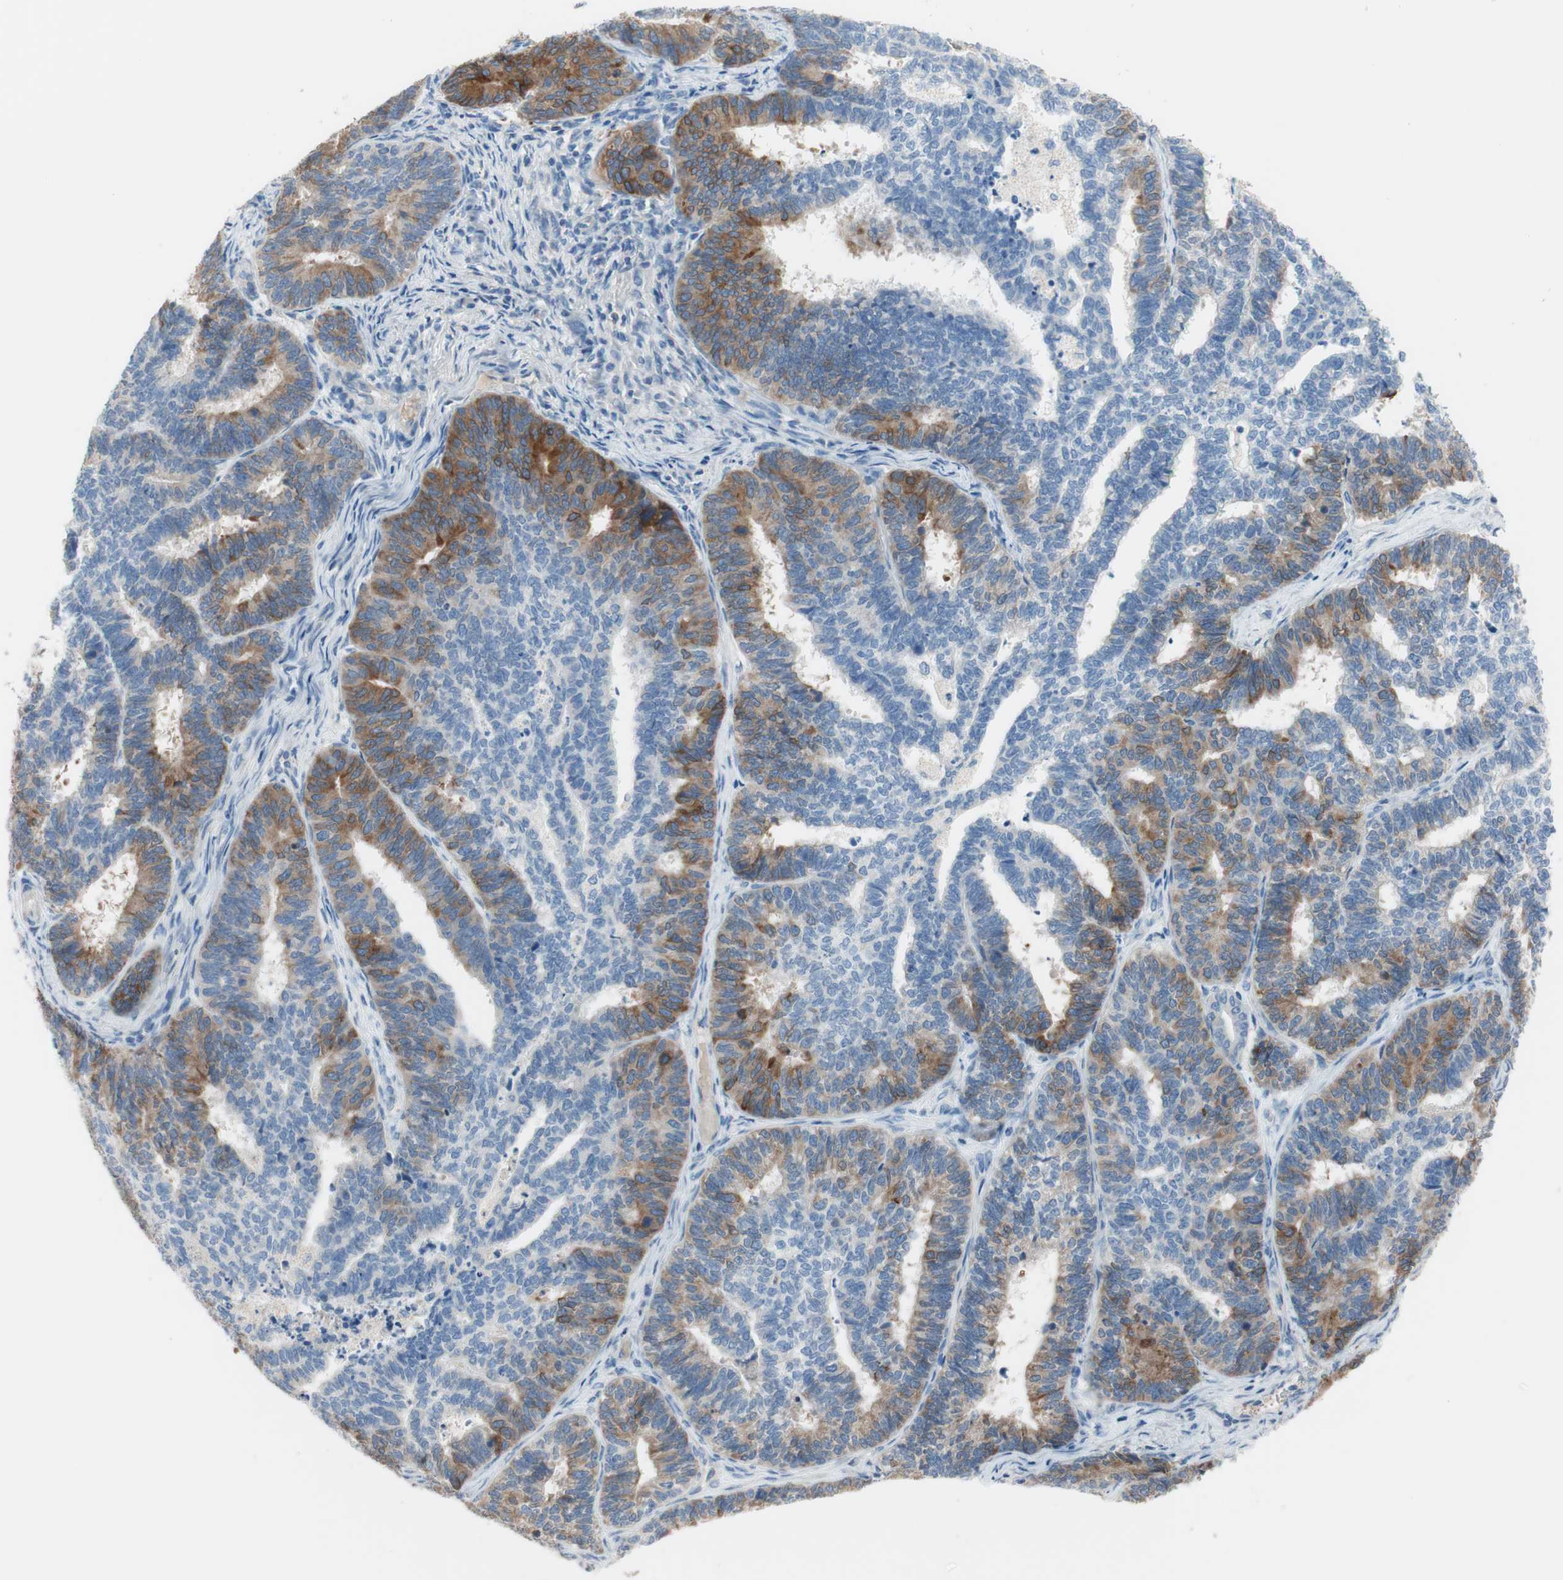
{"staining": {"intensity": "moderate", "quantity": "25%-75%", "location": "cytoplasmic/membranous"}, "tissue": "endometrial cancer", "cell_type": "Tumor cells", "image_type": "cancer", "snomed": [{"axis": "morphology", "description": "Adenocarcinoma, NOS"}, {"axis": "topography", "description": "Endometrium"}], "caption": "Immunohistochemical staining of adenocarcinoma (endometrial) exhibits moderate cytoplasmic/membranous protein staining in about 25%-75% of tumor cells.", "gene": "FDFT1", "patient": {"sex": "female", "age": 70}}